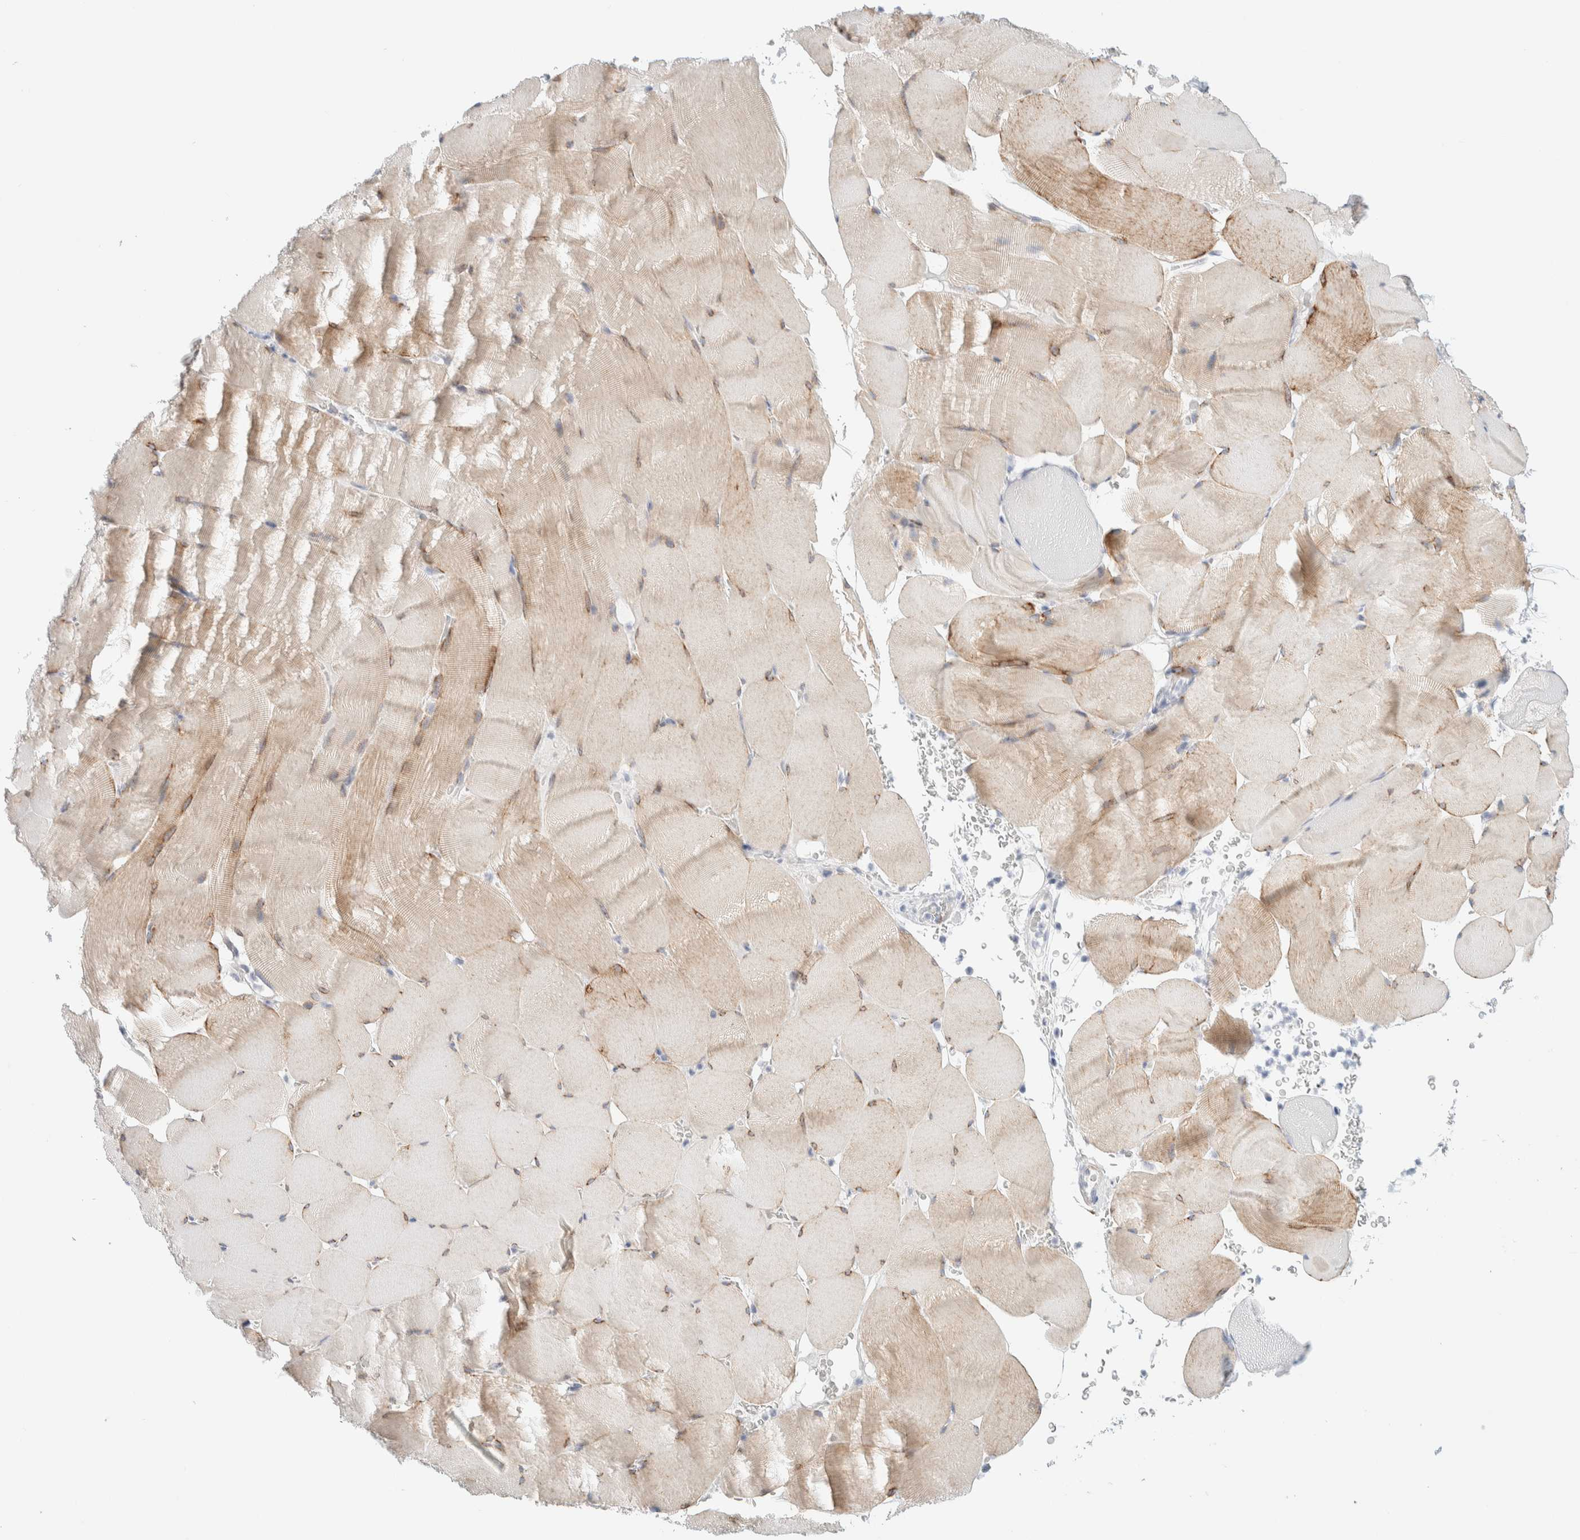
{"staining": {"intensity": "moderate", "quantity": "25%-75%", "location": "cytoplasmic/membranous"}, "tissue": "skeletal muscle", "cell_type": "Myocytes", "image_type": "normal", "snomed": [{"axis": "morphology", "description": "Normal tissue, NOS"}, {"axis": "topography", "description": "Skeletal muscle"}], "caption": "The image displays a brown stain indicating the presence of a protein in the cytoplasmic/membranous of myocytes in skeletal muscle.", "gene": "ATCAY", "patient": {"sex": "male", "age": 62}}